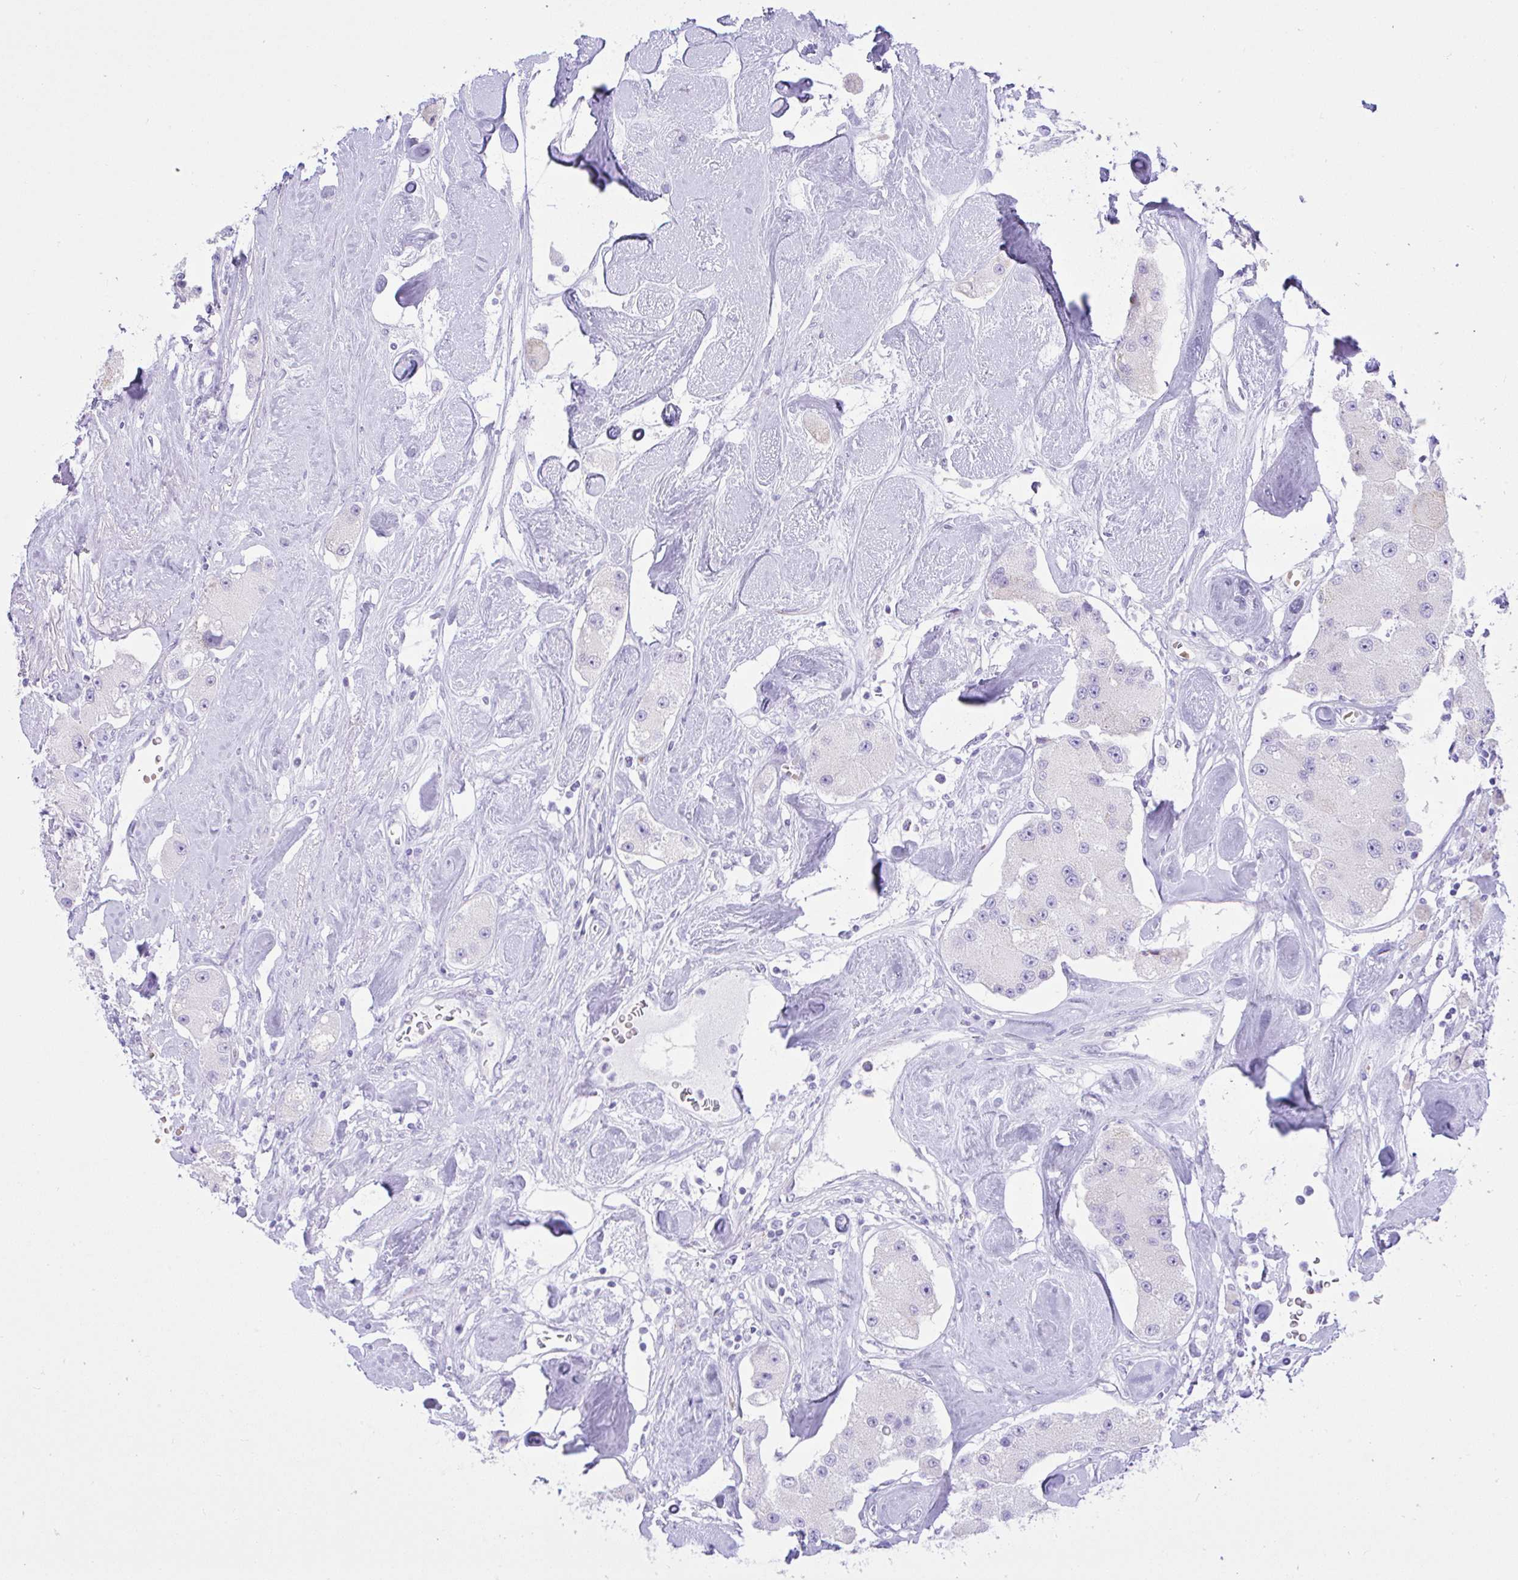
{"staining": {"intensity": "negative", "quantity": "none", "location": "none"}, "tissue": "carcinoid", "cell_type": "Tumor cells", "image_type": "cancer", "snomed": [{"axis": "morphology", "description": "Carcinoid, malignant, NOS"}, {"axis": "topography", "description": "Pancreas"}], "caption": "The immunohistochemistry (IHC) photomicrograph has no significant staining in tumor cells of carcinoid tissue.", "gene": "SEL1L2", "patient": {"sex": "male", "age": 41}}